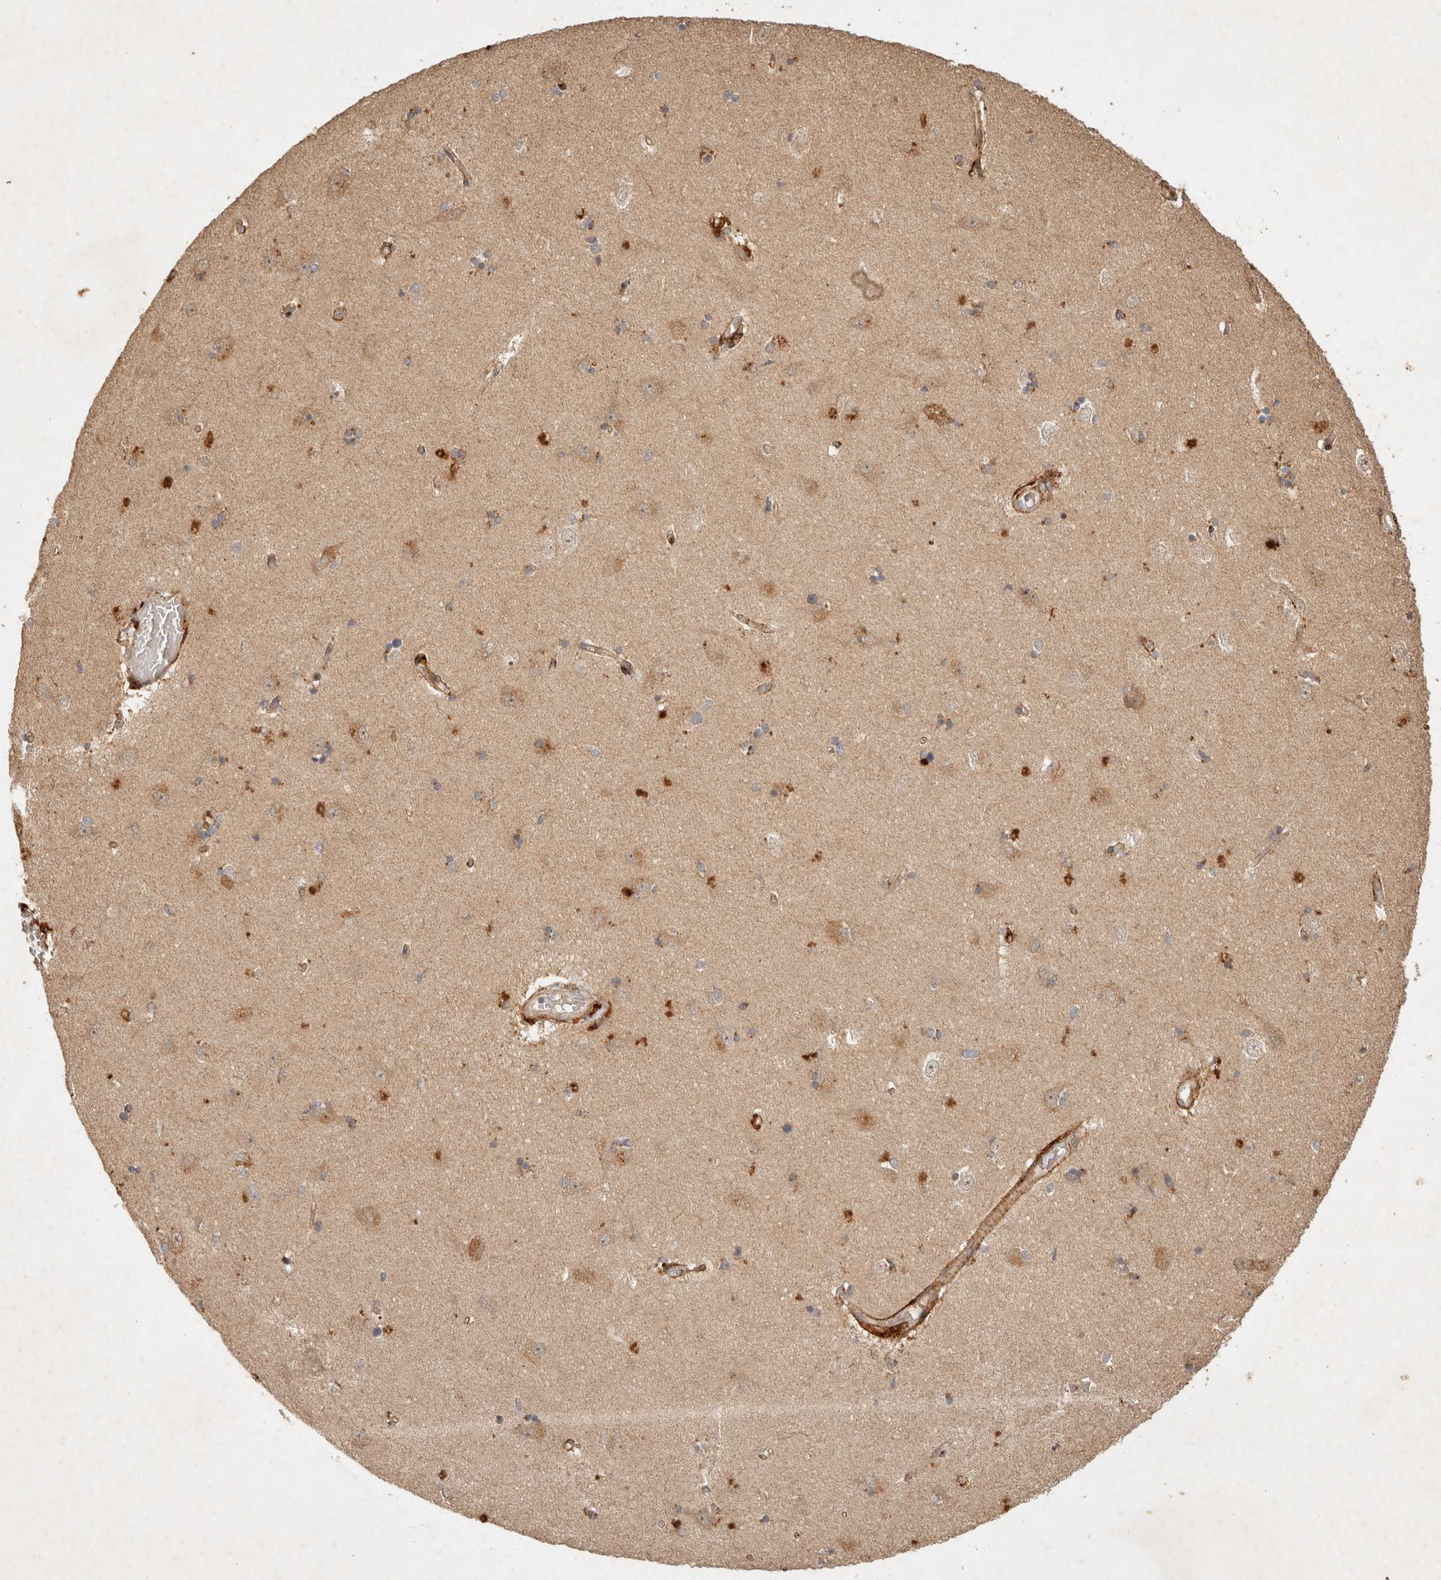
{"staining": {"intensity": "weak", "quantity": "25%-75%", "location": "cytoplasmic/membranous"}, "tissue": "hippocampus", "cell_type": "Glial cells", "image_type": "normal", "snomed": [{"axis": "morphology", "description": "Normal tissue, NOS"}, {"axis": "topography", "description": "Hippocampus"}], "caption": "Immunohistochemical staining of unremarkable hippocampus exhibits weak cytoplasmic/membranous protein staining in approximately 25%-75% of glial cells. The staining was performed using DAB (3,3'-diaminobenzidine), with brown indicating positive protein expression. Nuclei are stained blue with hematoxylin.", "gene": "CLEC4C", "patient": {"sex": "male", "age": 45}}